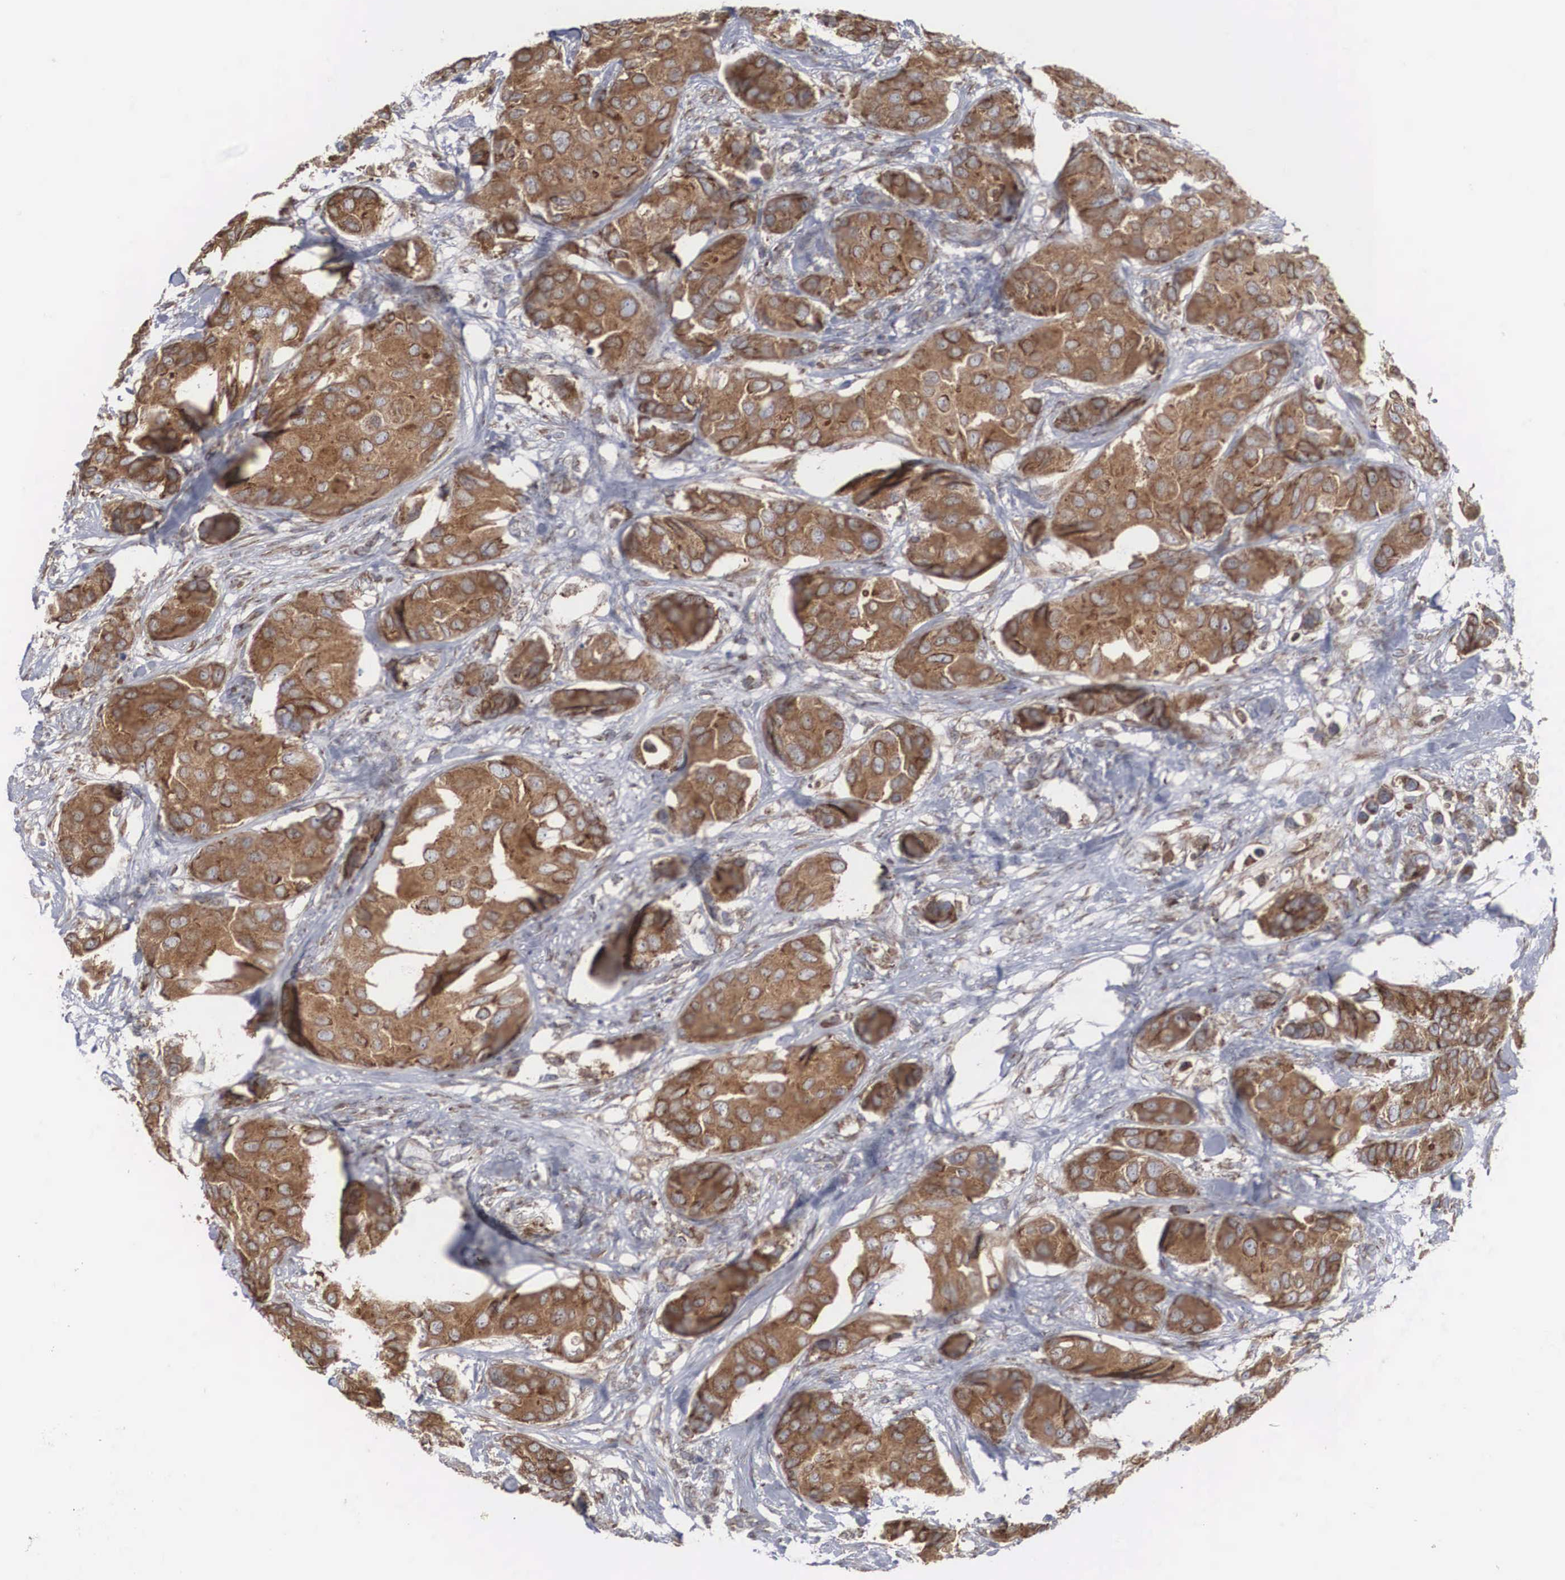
{"staining": {"intensity": "strong", "quantity": ">75%", "location": "cytoplasmic/membranous"}, "tissue": "breast cancer", "cell_type": "Tumor cells", "image_type": "cancer", "snomed": [{"axis": "morphology", "description": "Duct carcinoma"}, {"axis": "topography", "description": "Breast"}], "caption": "Tumor cells show high levels of strong cytoplasmic/membranous positivity in approximately >75% of cells in breast invasive ductal carcinoma.", "gene": "MIA2", "patient": {"sex": "female", "age": 68}}